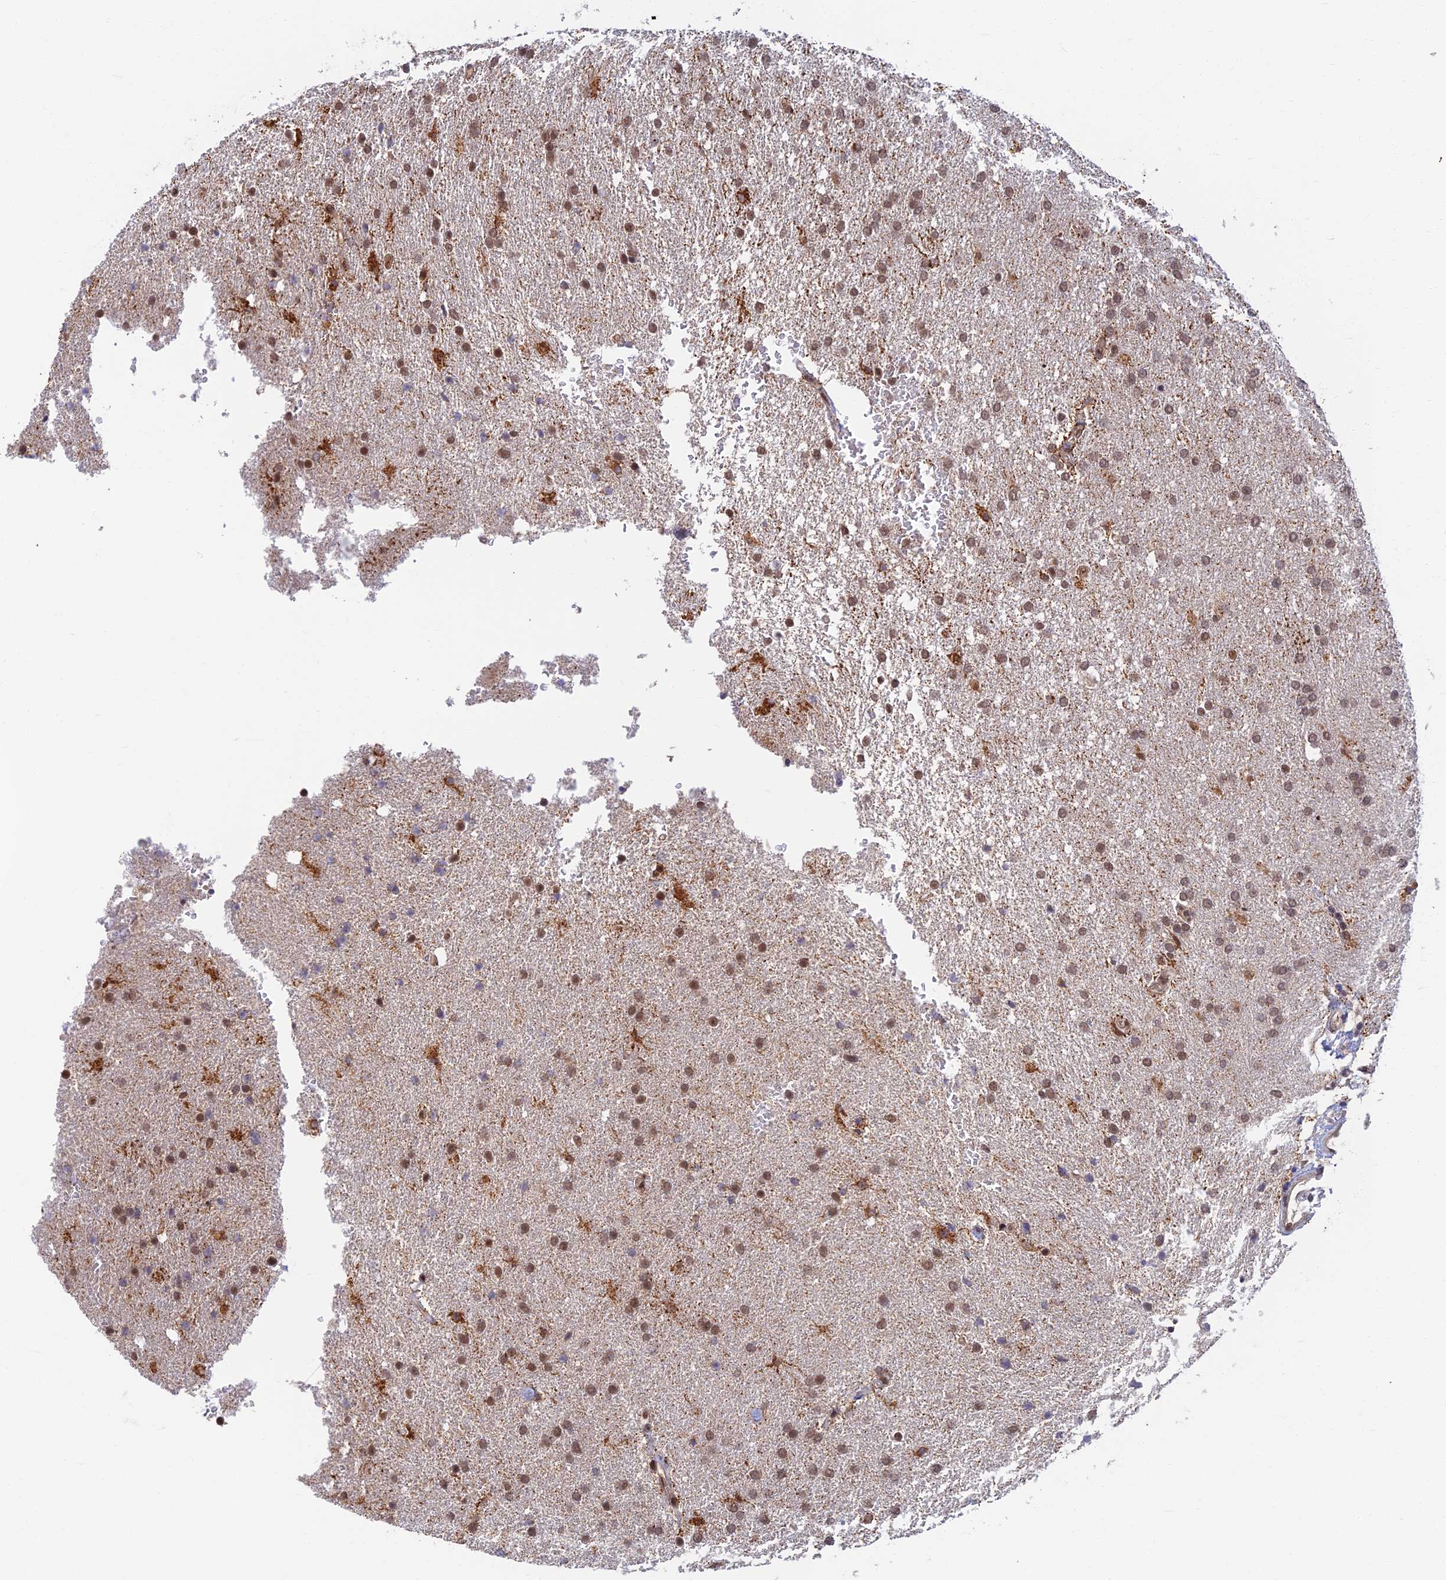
{"staining": {"intensity": "moderate", "quantity": ">75%", "location": "nuclear"}, "tissue": "glioma", "cell_type": "Tumor cells", "image_type": "cancer", "snomed": [{"axis": "morphology", "description": "Glioma, malignant, High grade"}, {"axis": "topography", "description": "Brain"}], "caption": "Moderate nuclear protein positivity is present in approximately >75% of tumor cells in glioma. (DAB IHC, brown staining for protein, blue staining for nuclei).", "gene": "TCEA2", "patient": {"sex": "male", "age": 72}}